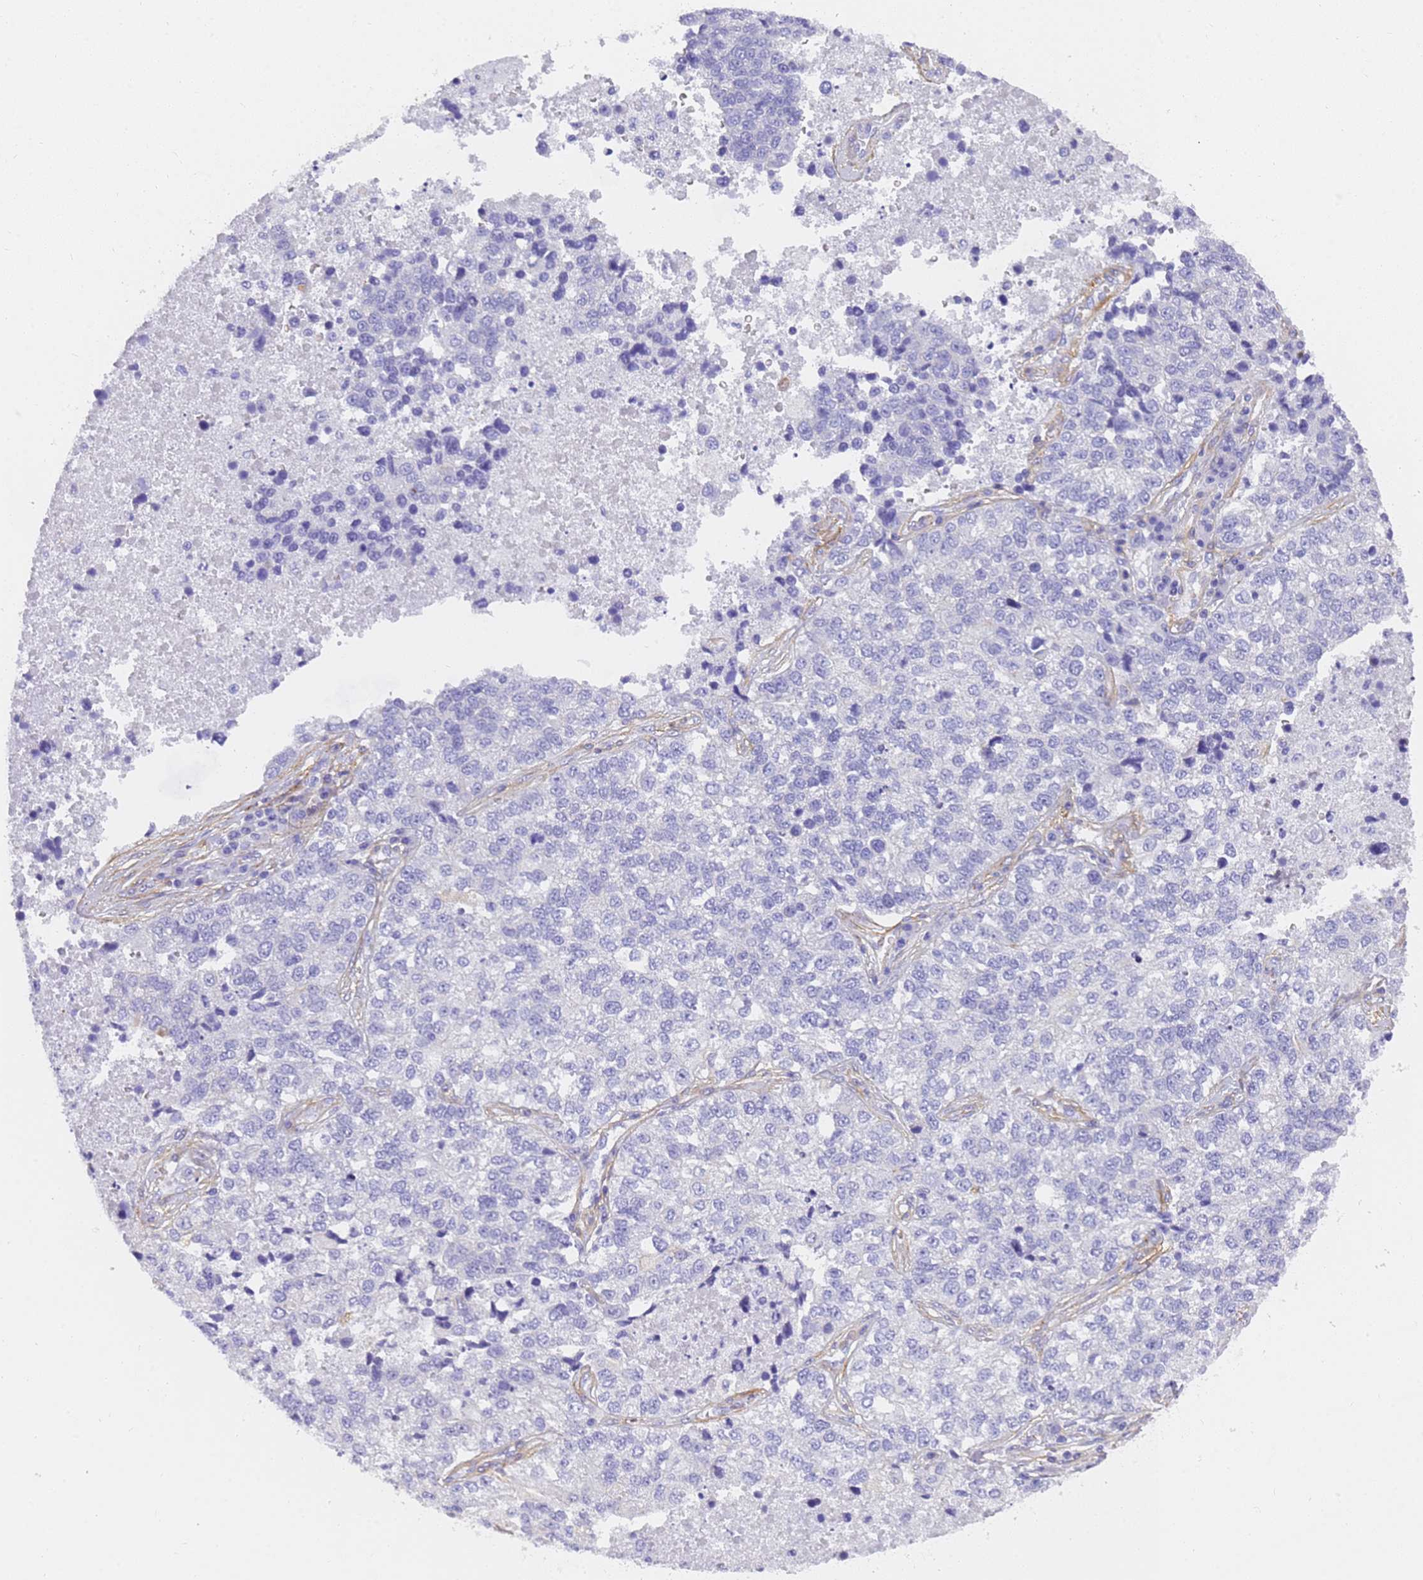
{"staining": {"intensity": "negative", "quantity": "none", "location": "none"}, "tissue": "lung cancer", "cell_type": "Tumor cells", "image_type": "cancer", "snomed": [{"axis": "morphology", "description": "Adenocarcinoma, NOS"}, {"axis": "topography", "description": "Lung"}], "caption": "Lung cancer was stained to show a protein in brown. There is no significant expression in tumor cells. (Immunohistochemistry, brightfield microscopy, high magnification).", "gene": "MVB12A", "patient": {"sex": "male", "age": 49}}